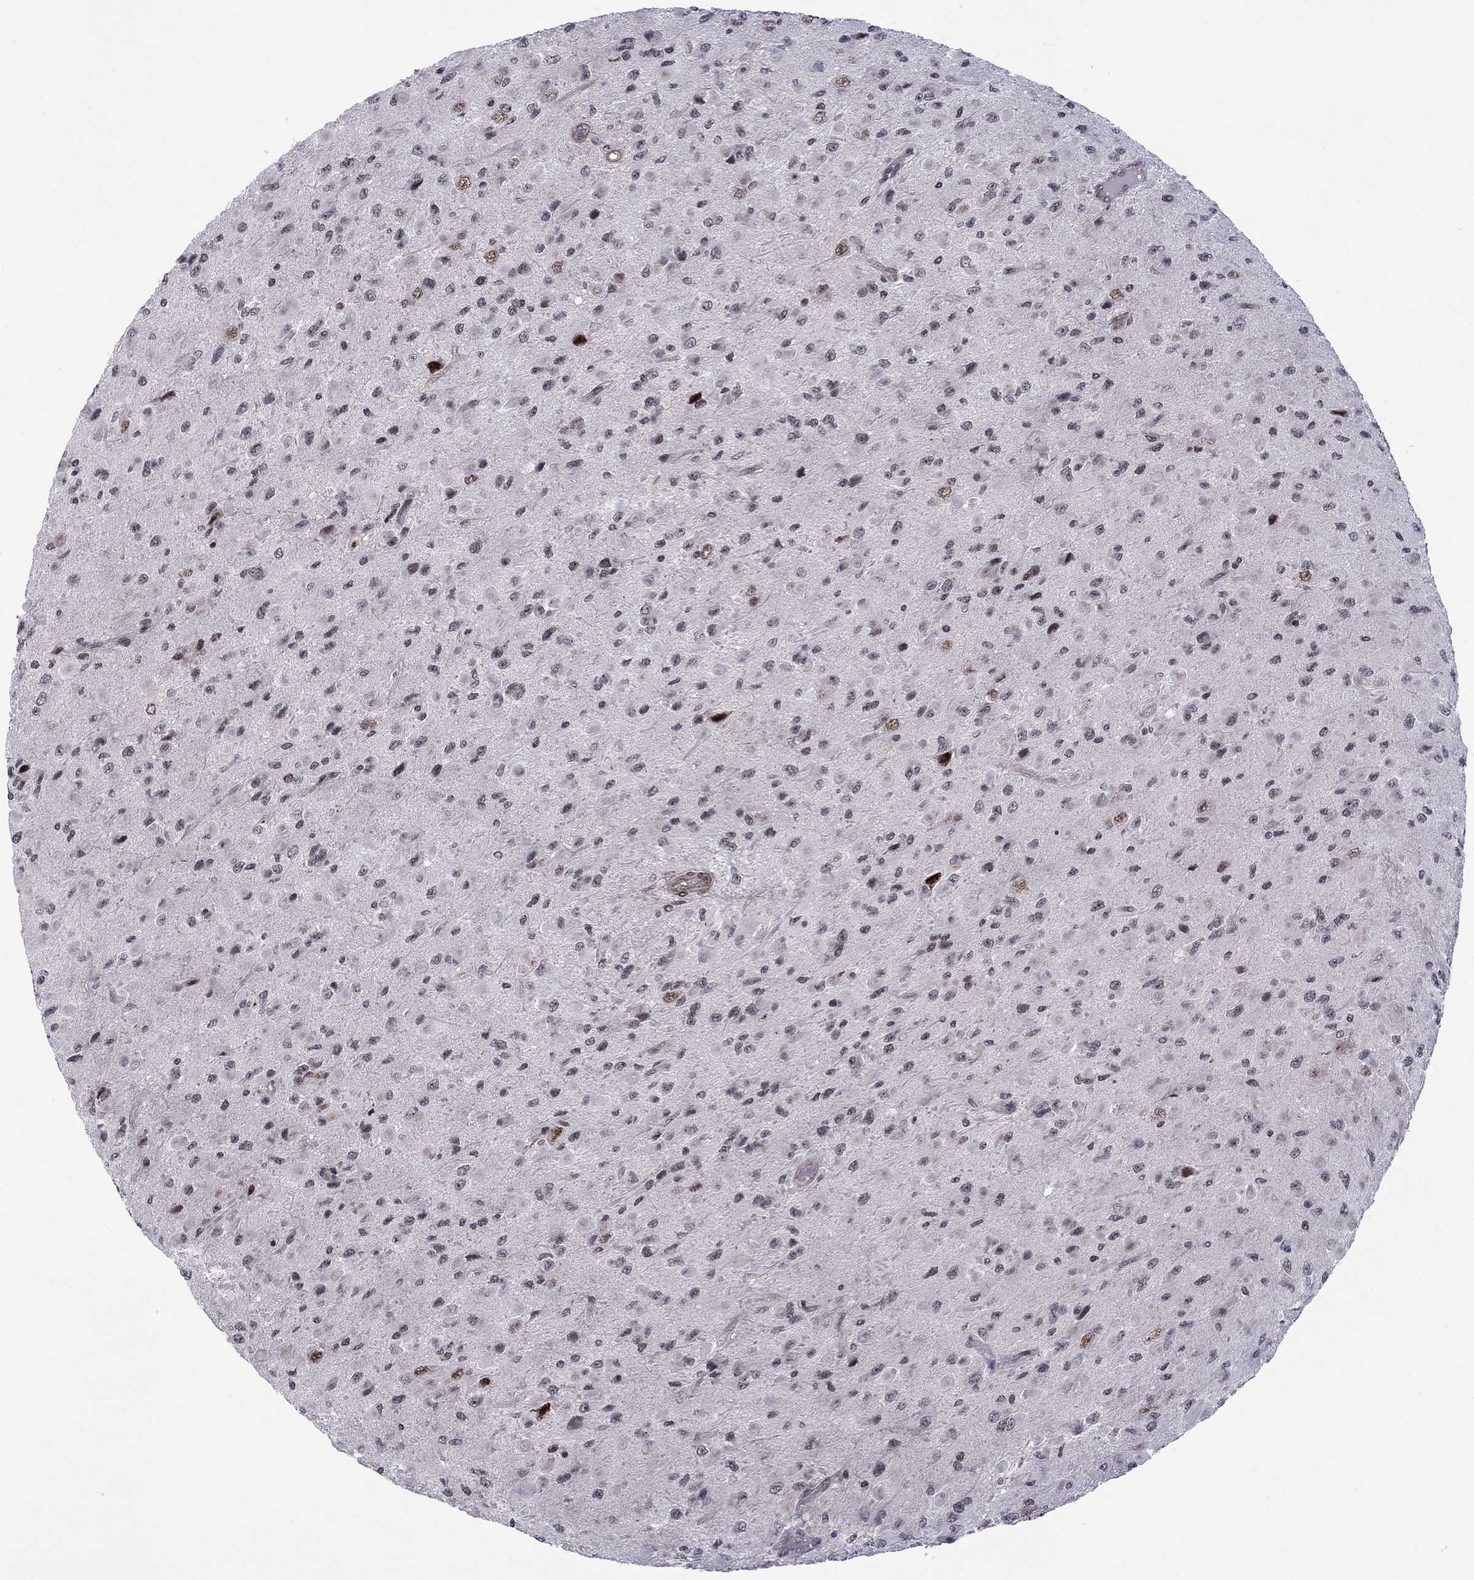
{"staining": {"intensity": "moderate", "quantity": "25%-75%", "location": "nuclear"}, "tissue": "glioma", "cell_type": "Tumor cells", "image_type": "cancer", "snomed": [{"axis": "morphology", "description": "Glioma, malignant, High grade"}, {"axis": "topography", "description": "Cerebral cortex"}], "caption": "Glioma was stained to show a protein in brown. There is medium levels of moderate nuclear positivity in about 25%-75% of tumor cells.", "gene": "BRF1", "patient": {"sex": "male", "age": 35}}